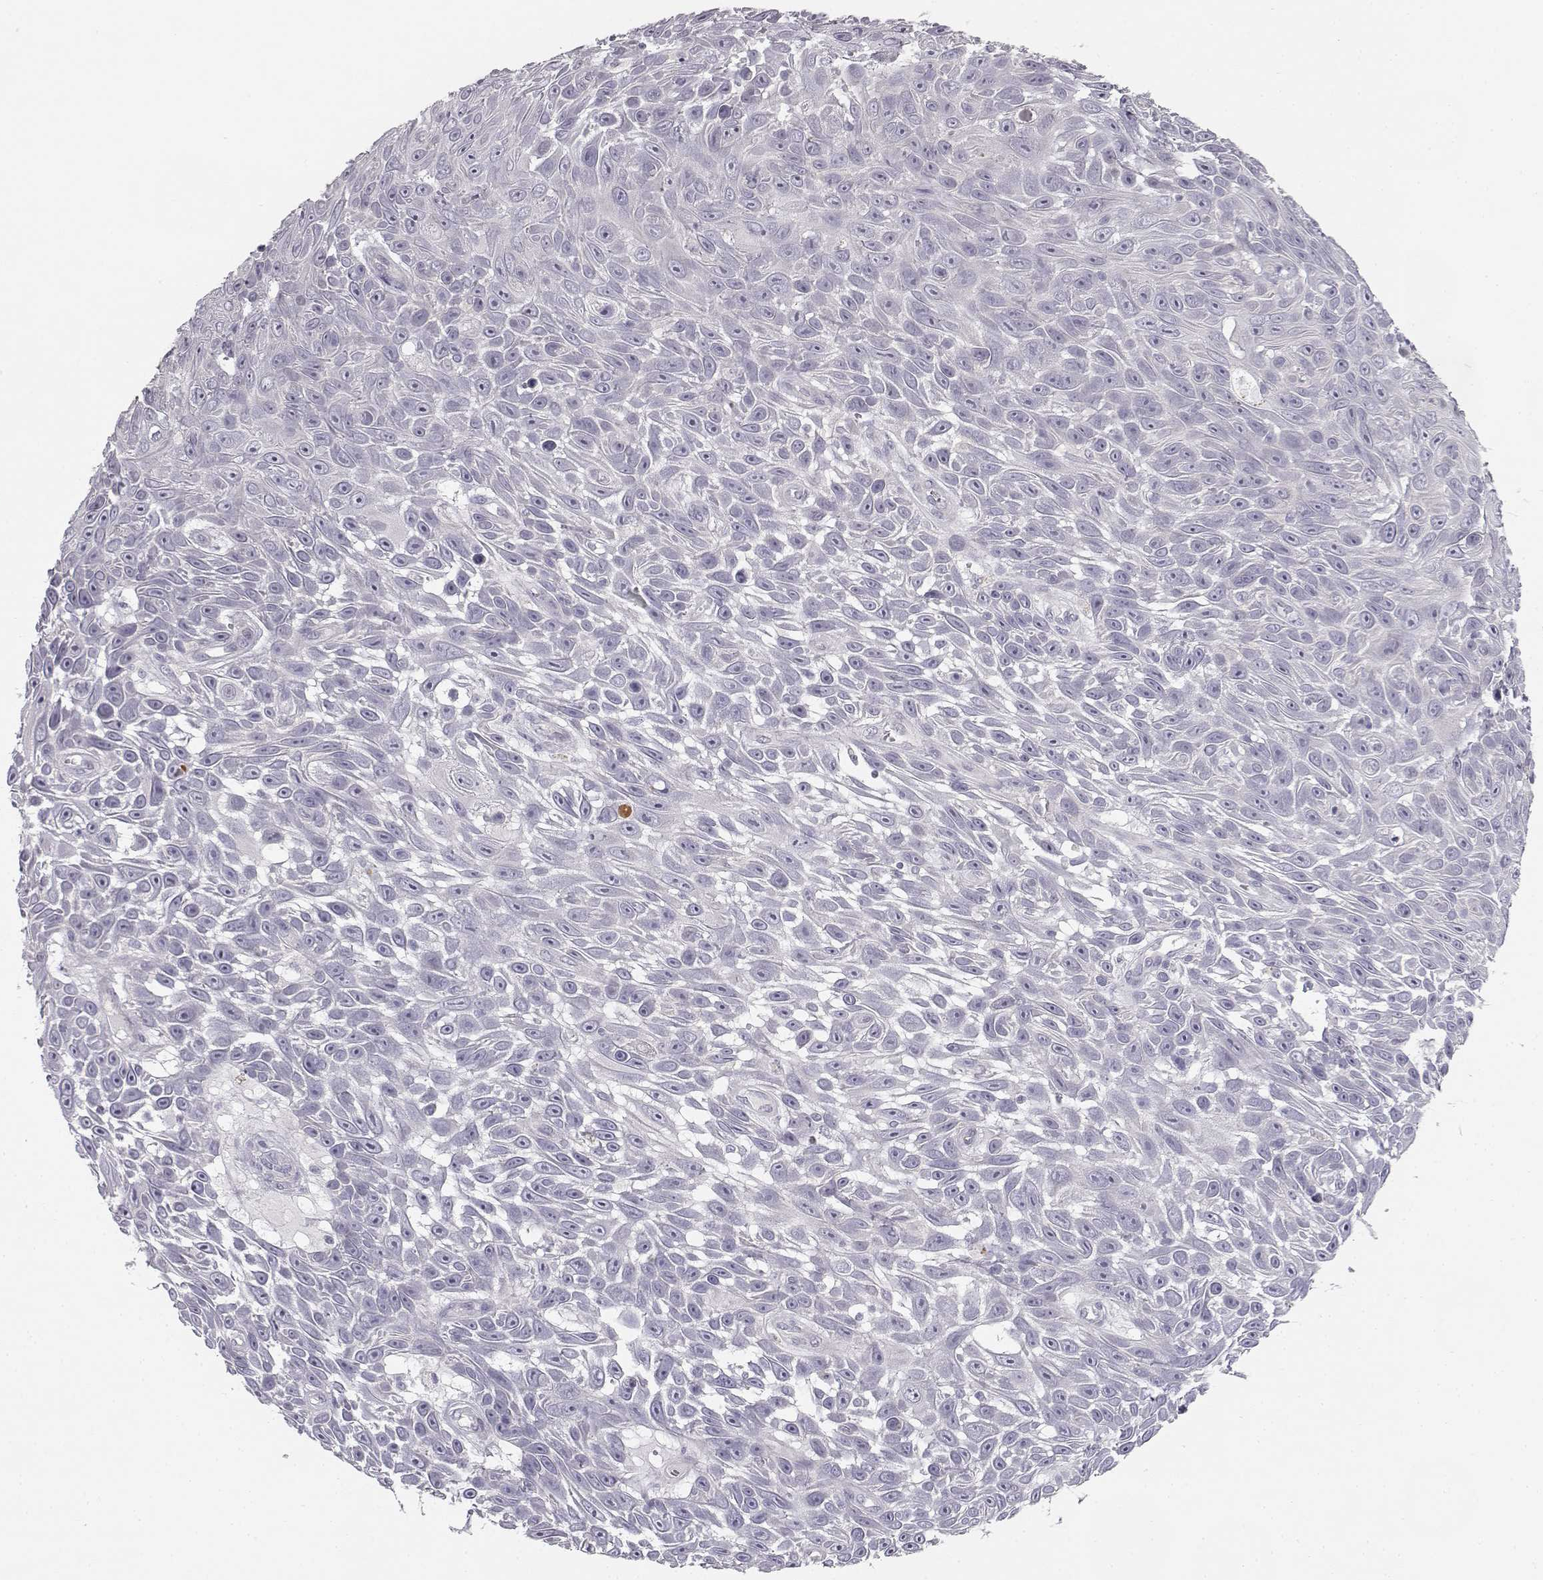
{"staining": {"intensity": "negative", "quantity": "none", "location": "none"}, "tissue": "skin cancer", "cell_type": "Tumor cells", "image_type": "cancer", "snomed": [{"axis": "morphology", "description": "Squamous cell carcinoma, NOS"}, {"axis": "topography", "description": "Skin"}], "caption": "The immunohistochemistry photomicrograph has no significant staining in tumor cells of squamous cell carcinoma (skin) tissue.", "gene": "MYCBPAP", "patient": {"sex": "male", "age": 82}}